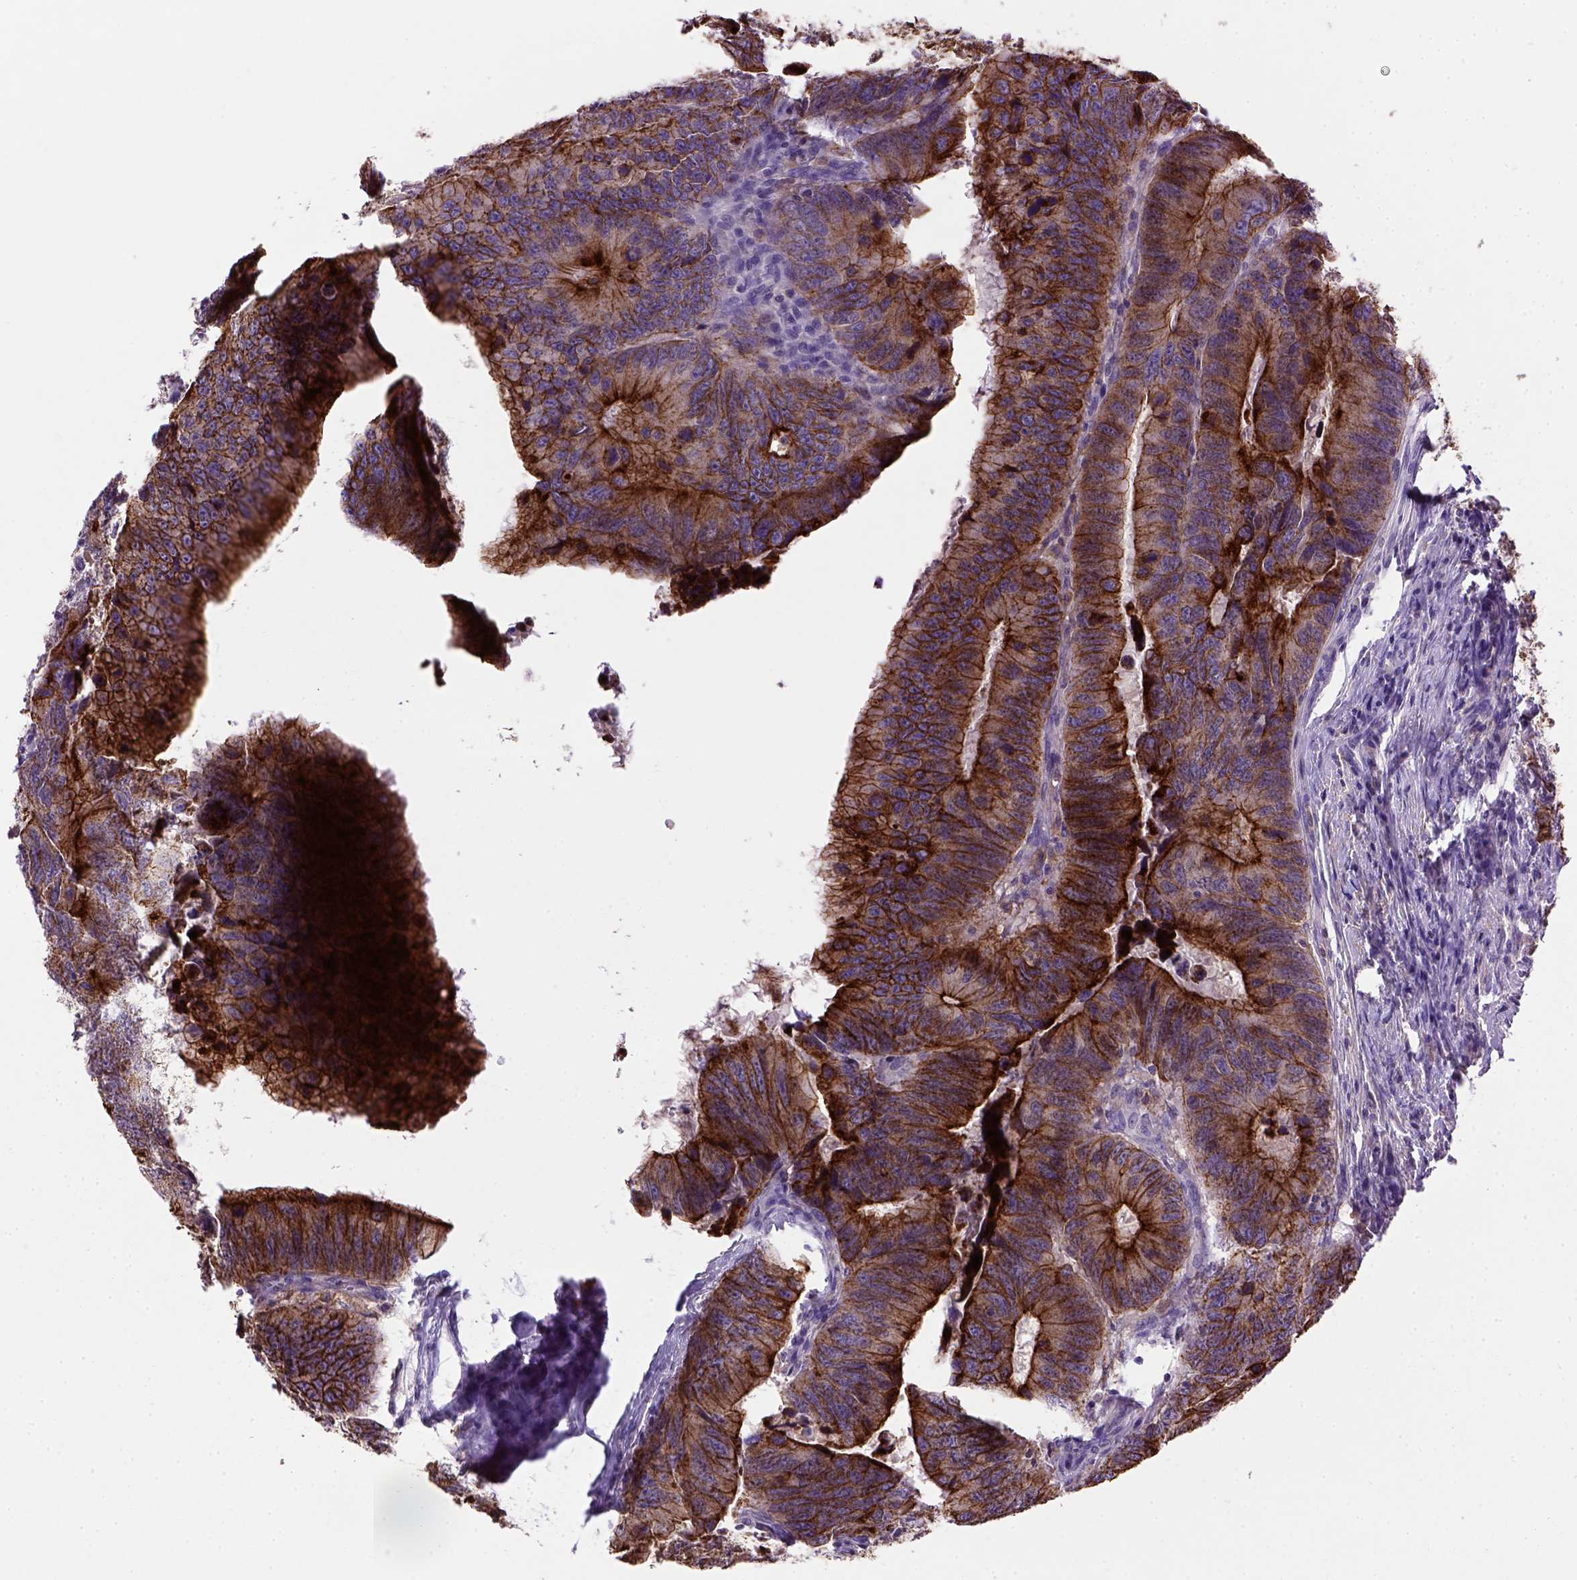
{"staining": {"intensity": "strong", "quantity": ">75%", "location": "cytoplasmic/membranous"}, "tissue": "colorectal cancer", "cell_type": "Tumor cells", "image_type": "cancer", "snomed": [{"axis": "morphology", "description": "Adenocarcinoma, NOS"}, {"axis": "topography", "description": "Colon"}], "caption": "Protein analysis of adenocarcinoma (colorectal) tissue reveals strong cytoplasmic/membranous expression in about >75% of tumor cells.", "gene": "CDH1", "patient": {"sex": "female", "age": 82}}